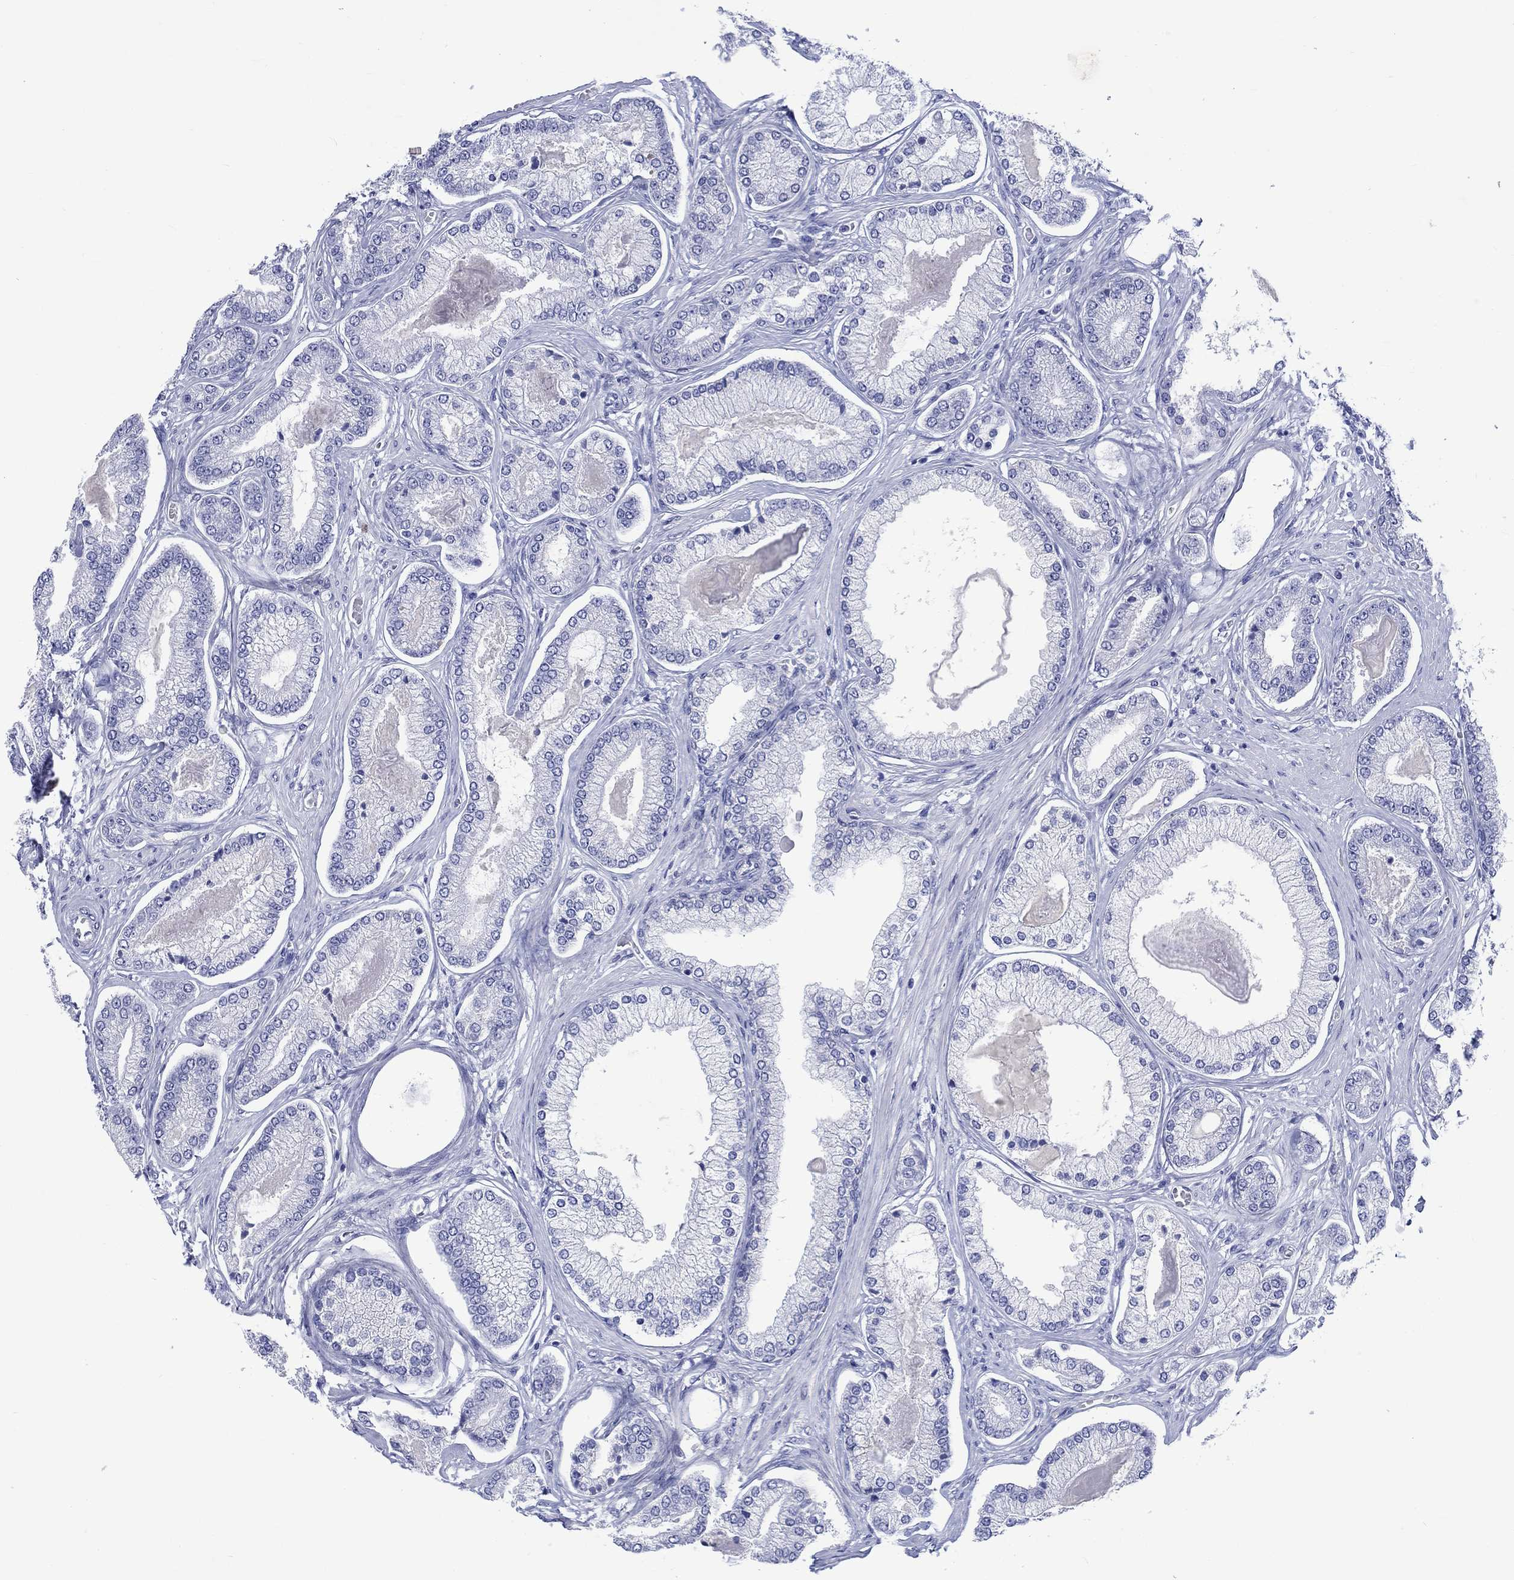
{"staining": {"intensity": "negative", "quantity": "none", "location": "none"}, "tissue": "prostate cancer", "cell_type": "Tumor cells", "image_type": "cancer", "snomed": [{"axis": "morphology", "description": "Adenocarcinoma, Low grade"}, {"axis": "topography", "description": "Prostate"}], "caption": "An IHC histopathology image of prostate low-grade adenocarcinoma is shown. There is no staining in tumor cells of prostate low-grade adenocarcinoma.", "gene": "CACNG3", "patient": {"sex": "male", "age": 57}}